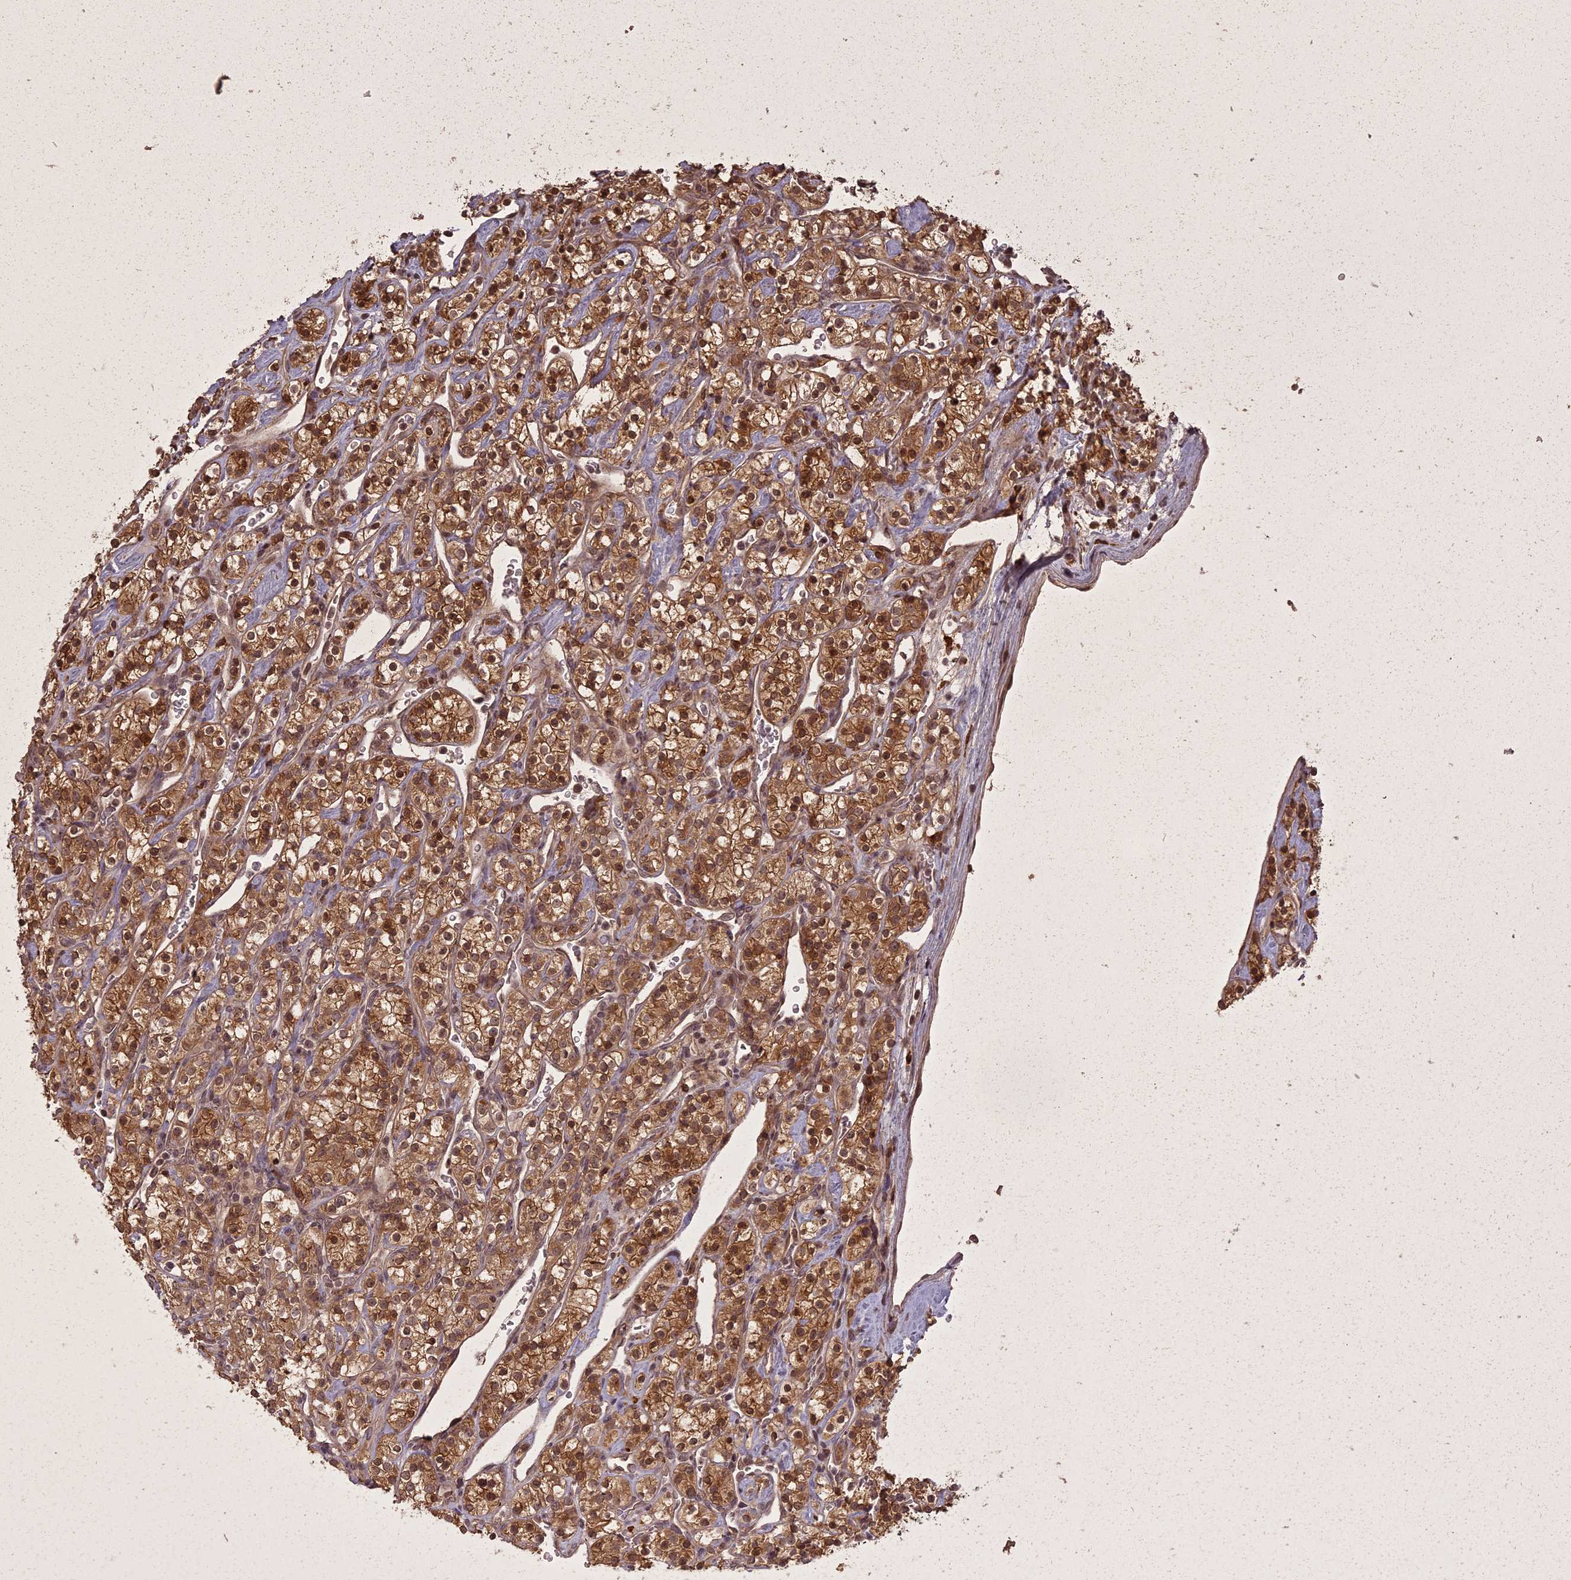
{"staining": {"intensity": "moderate", "quantity": ">75%", "location": "cytoplasmic/membranous,nuclear"}, "tissue": "renal cancer", "cell_type": "Tumor cells", "image_type": "cancer", "snomed": [{"axis": "morphology", "description": "Adenocarcinoma, NOS"}, {"axis": "topography", "description": "Kidney"}], "caption": "A brown stain shows moderate cytoplasmic/membranous and nuclear expression of a protein in renal adenocarcinoma tumor cells.", "gene": "ING5", "patient": {"sex": "male", "age": 77}}